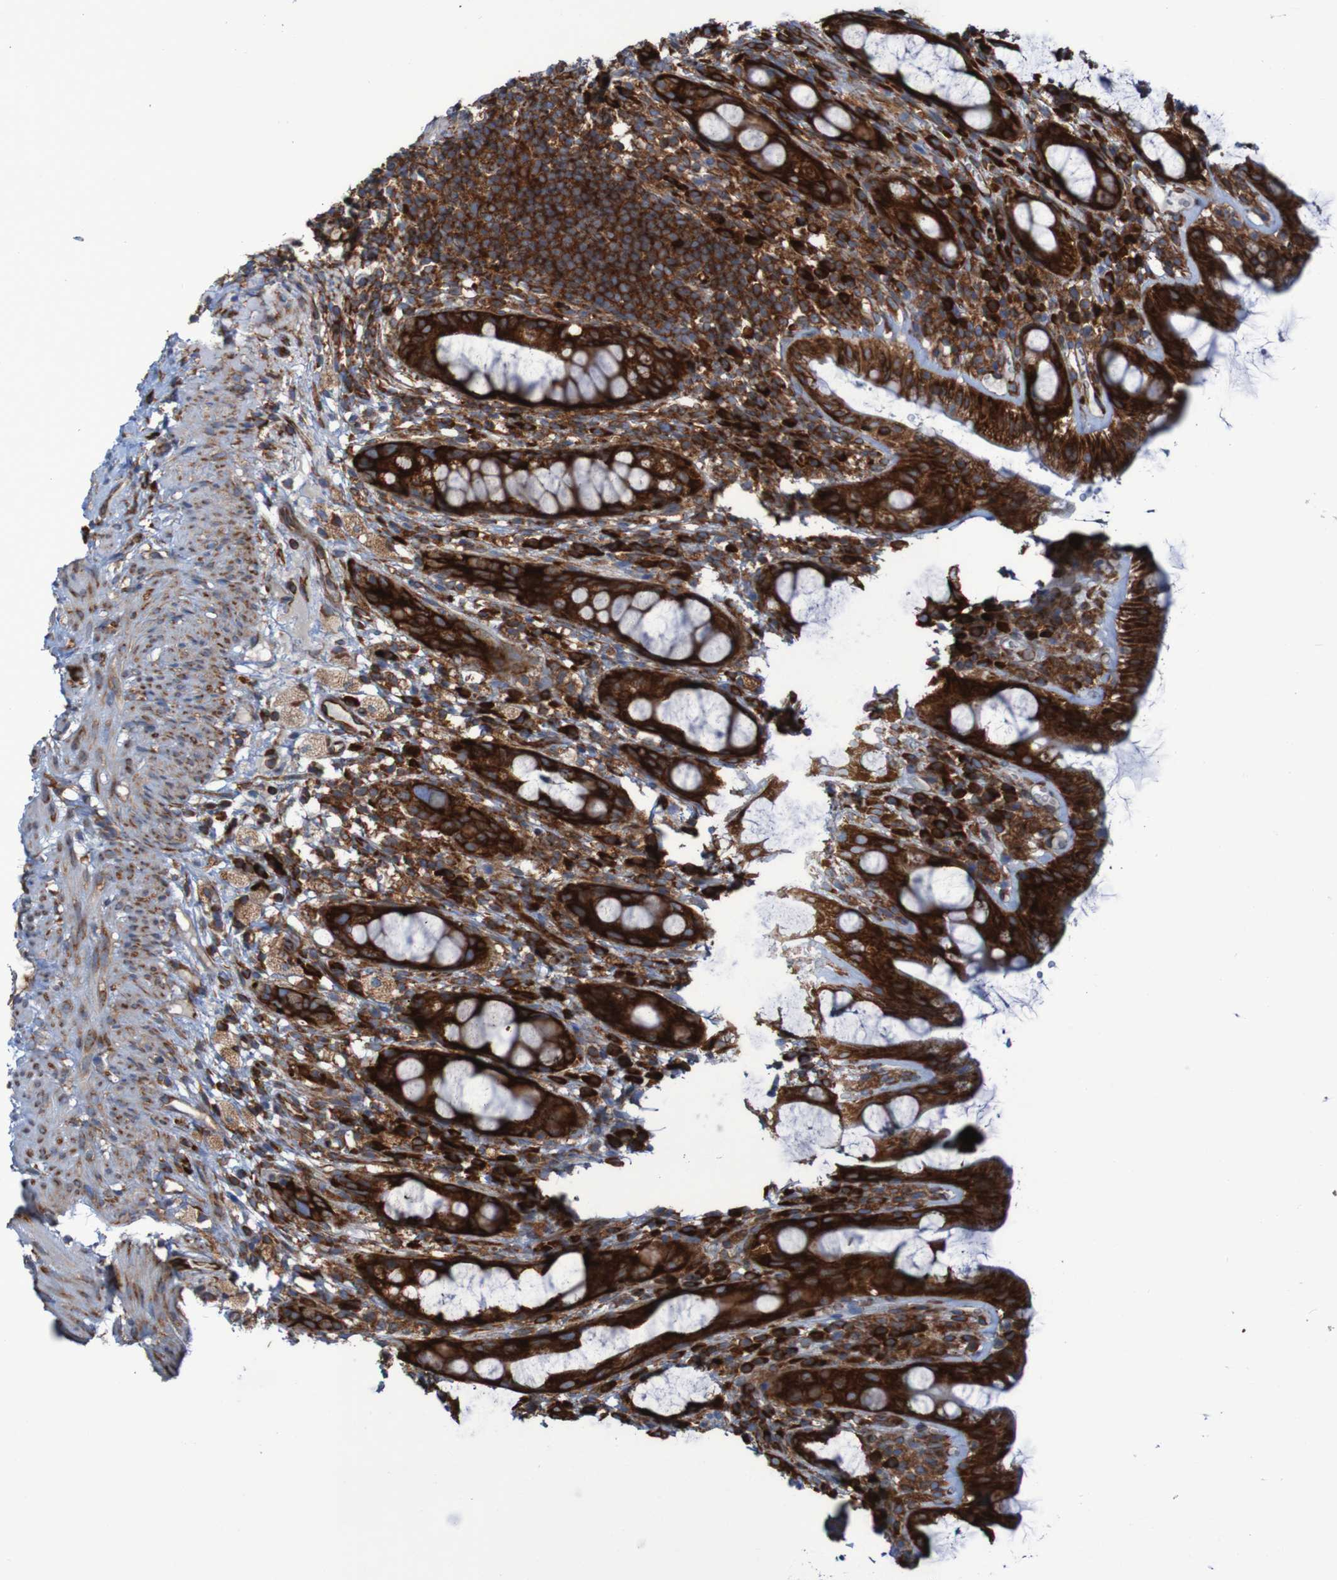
{"staining": {"intensity": "strong", "quantity": ">75%", "location": "cytoplasmic/membranous"}, "tissue": "rectum", "cell_type": "Glandular cells", "image_type": "normal", "snomed": [{"axis": "morphology", "description": "Normal tissue, NOS"}, {"axis": "topography", "description": "Rectum"}], "caption": "Immunohistochemistry of benign human rectum displays high levels of strong cytoplasmic/membranous expression in approximately >75% of glandular cells.", "gene": "RPL10", "patient": {"sex": "male", "age": 44}}